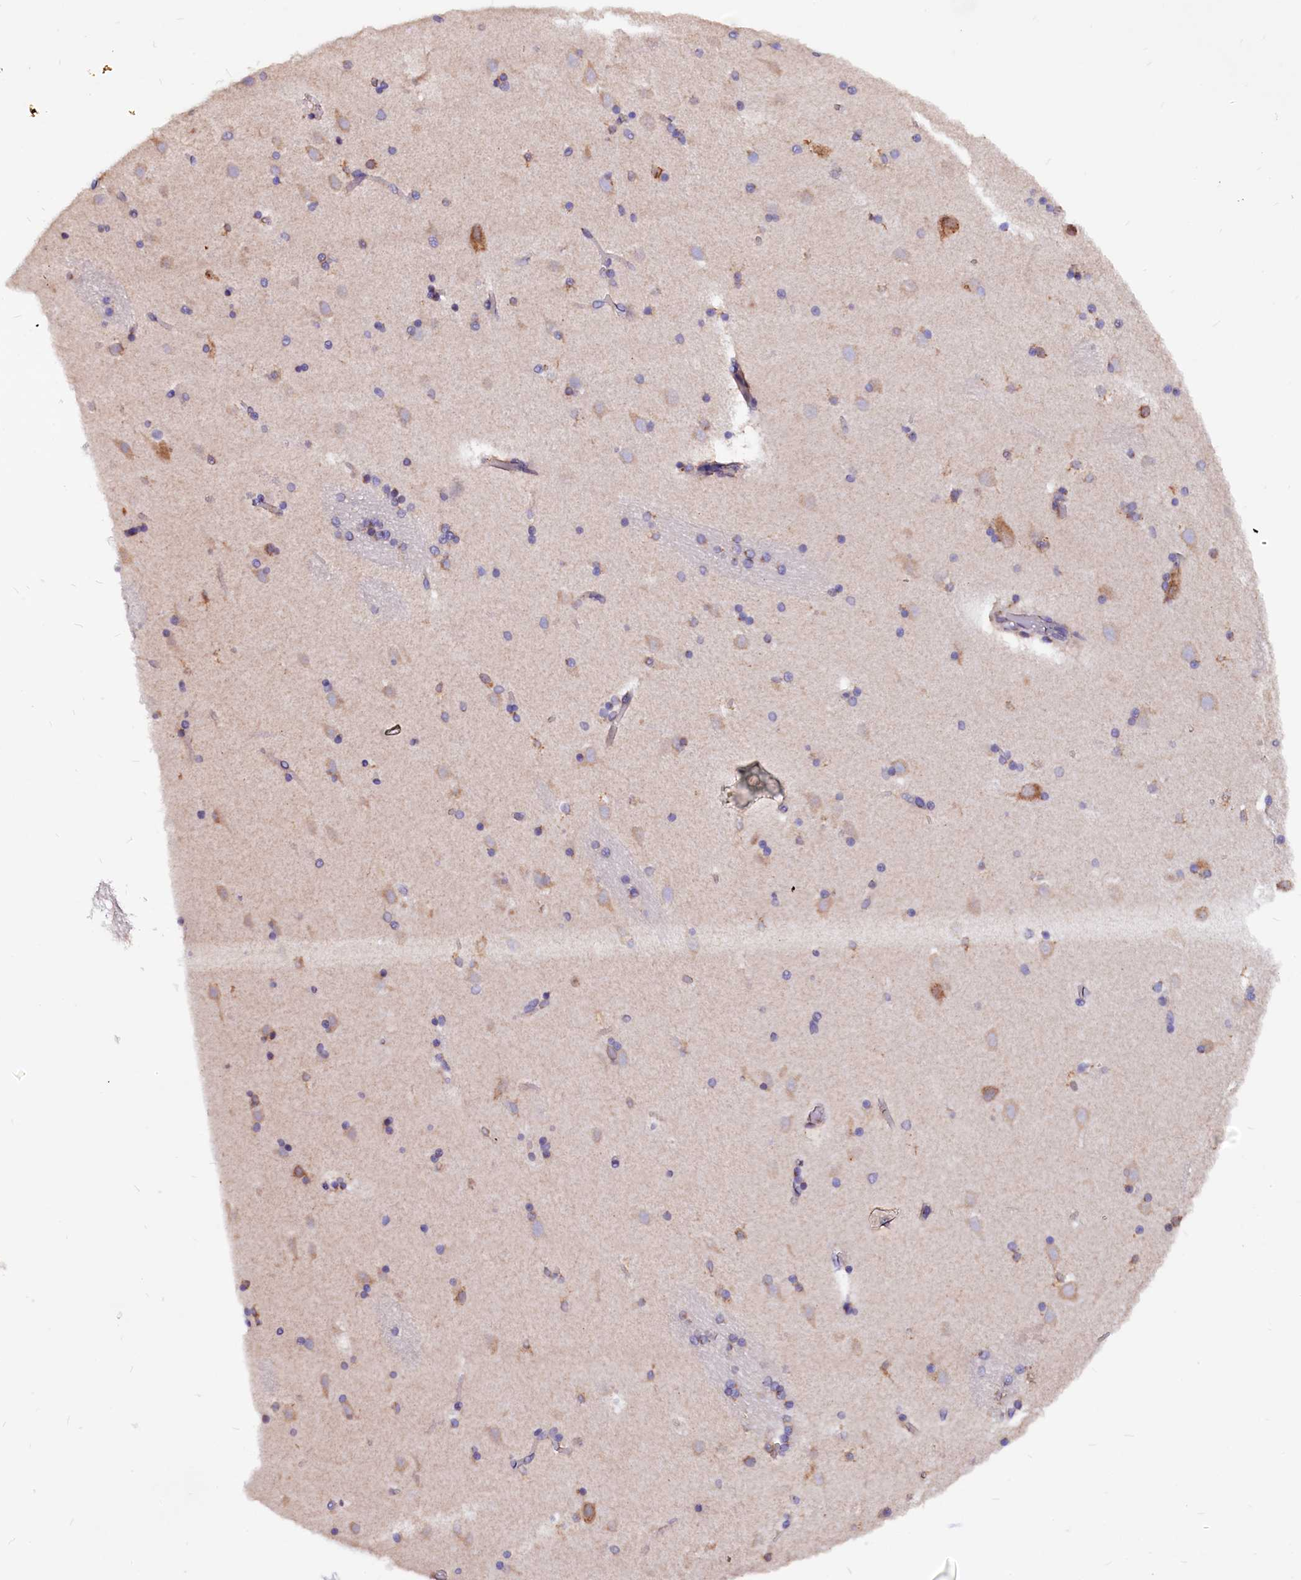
{"staining": {"intensity": "weak", "quantity": "<25%", "location": "cytoplasmic/membranous"}, "tissue": "caudate", "cell_type": "Glial cells", "image_type": "normal", "snomed": [{"axis": "morphology", "description": "Normal tissue, NOS"}, {"axis": "topography", "description": "Lateral ventricle wall"}], "caption": "An immunohistochemistry (IHC) histopathology image of normal caudate is shown. There is no staining in glial cells of caudate.", "gene": "LMAN1", "patient": {"sex": "male", "age": 45}}